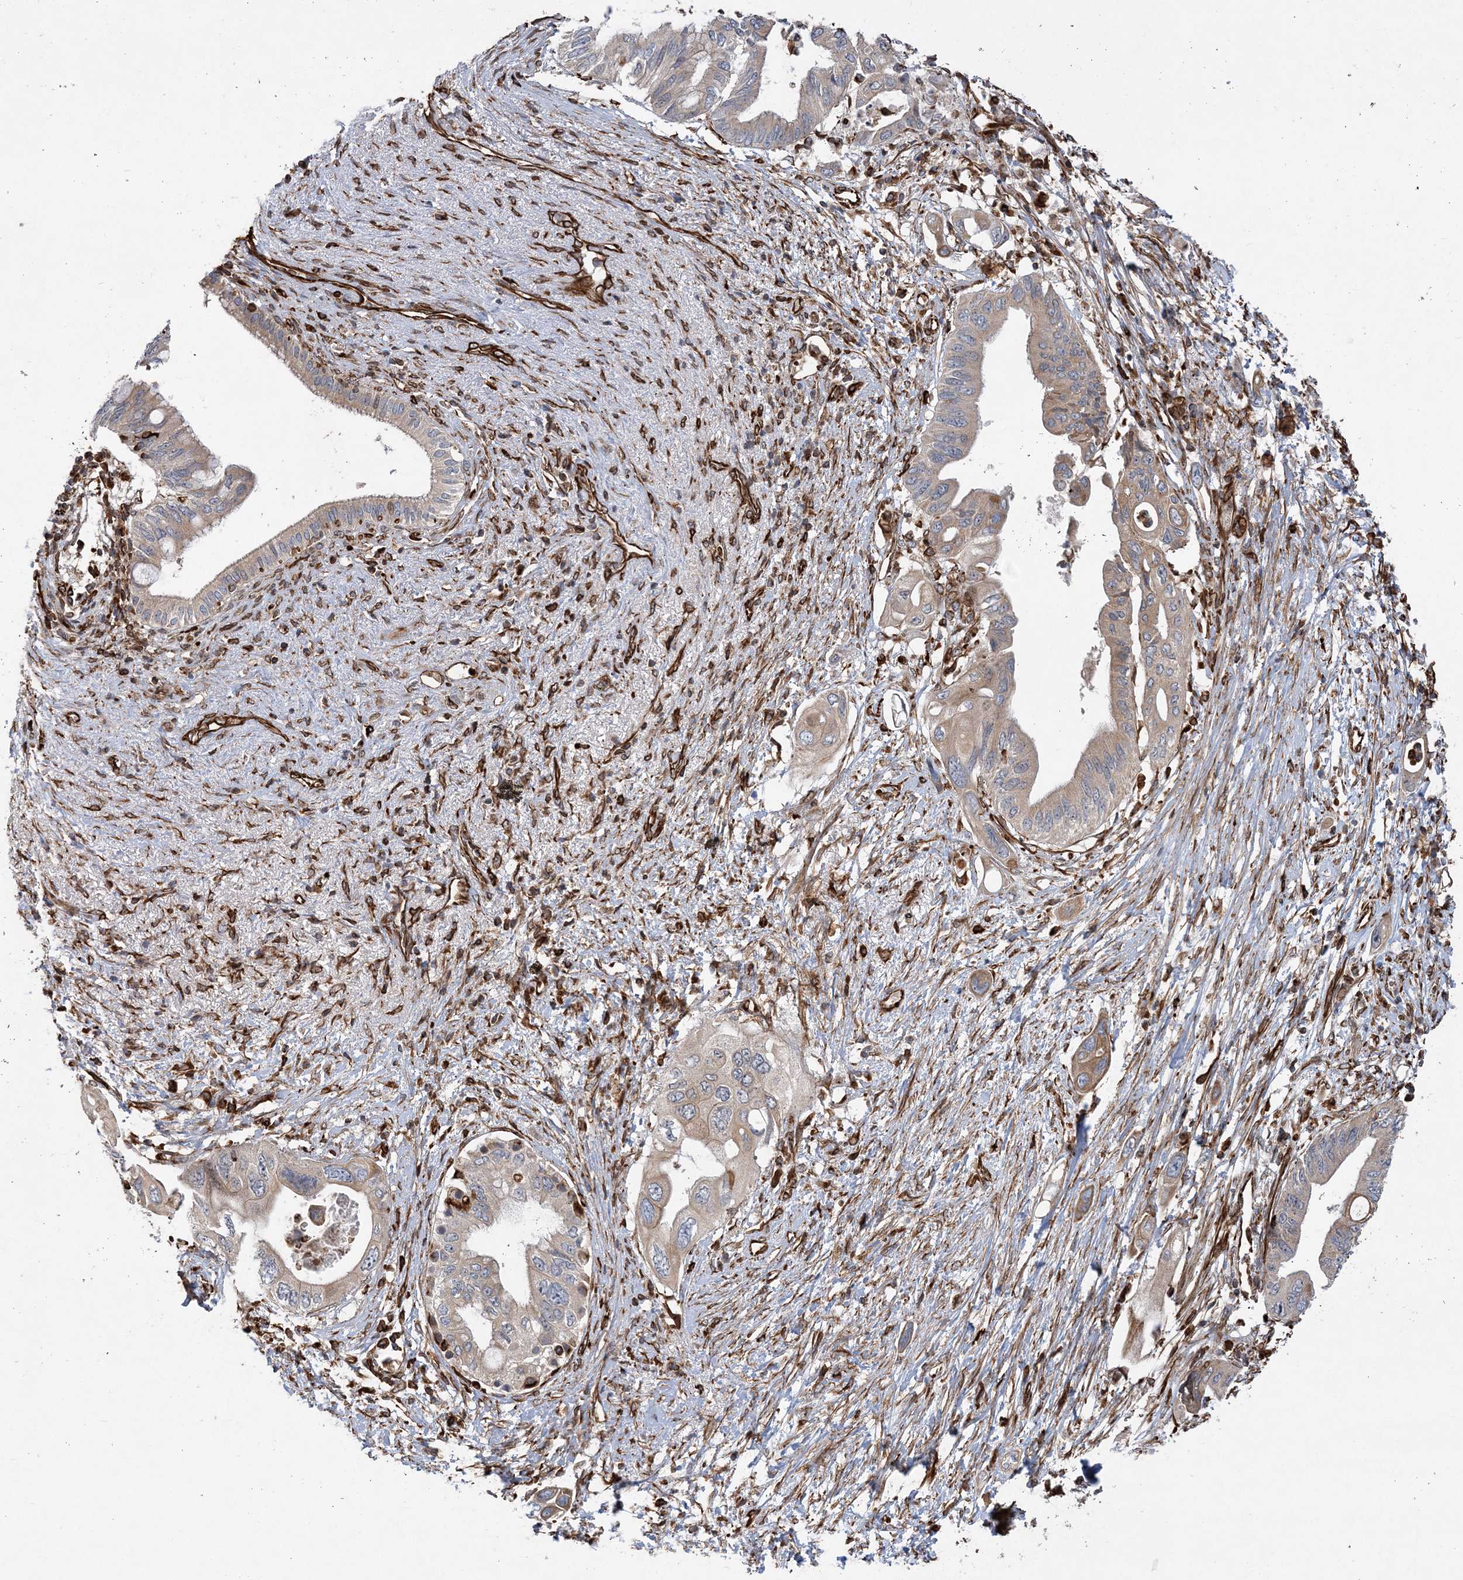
{"staining": {"intensity": "moderate", "quantity": "25%-75%", "location": "cytoplasmic/membranous"}, "tissue": "pancreatic cancer", "cell_type": "Tumor cells", "image_type": "cancer", "snomed": [{"axis": "morphology", "description": "Adenocarcinoma, NOS"}, {"axis": "topography", "description": "Pancreas"}], "caption": "IHC histopathology image of human pancreatic cancer stained for a protein (brown), which displays medium levels of moderate cytoplasmic/membranous expression in about 25%-75% of tumor cells.", "gene": "FAM114A2", "patient": {"sex": "male", "age": 66}}